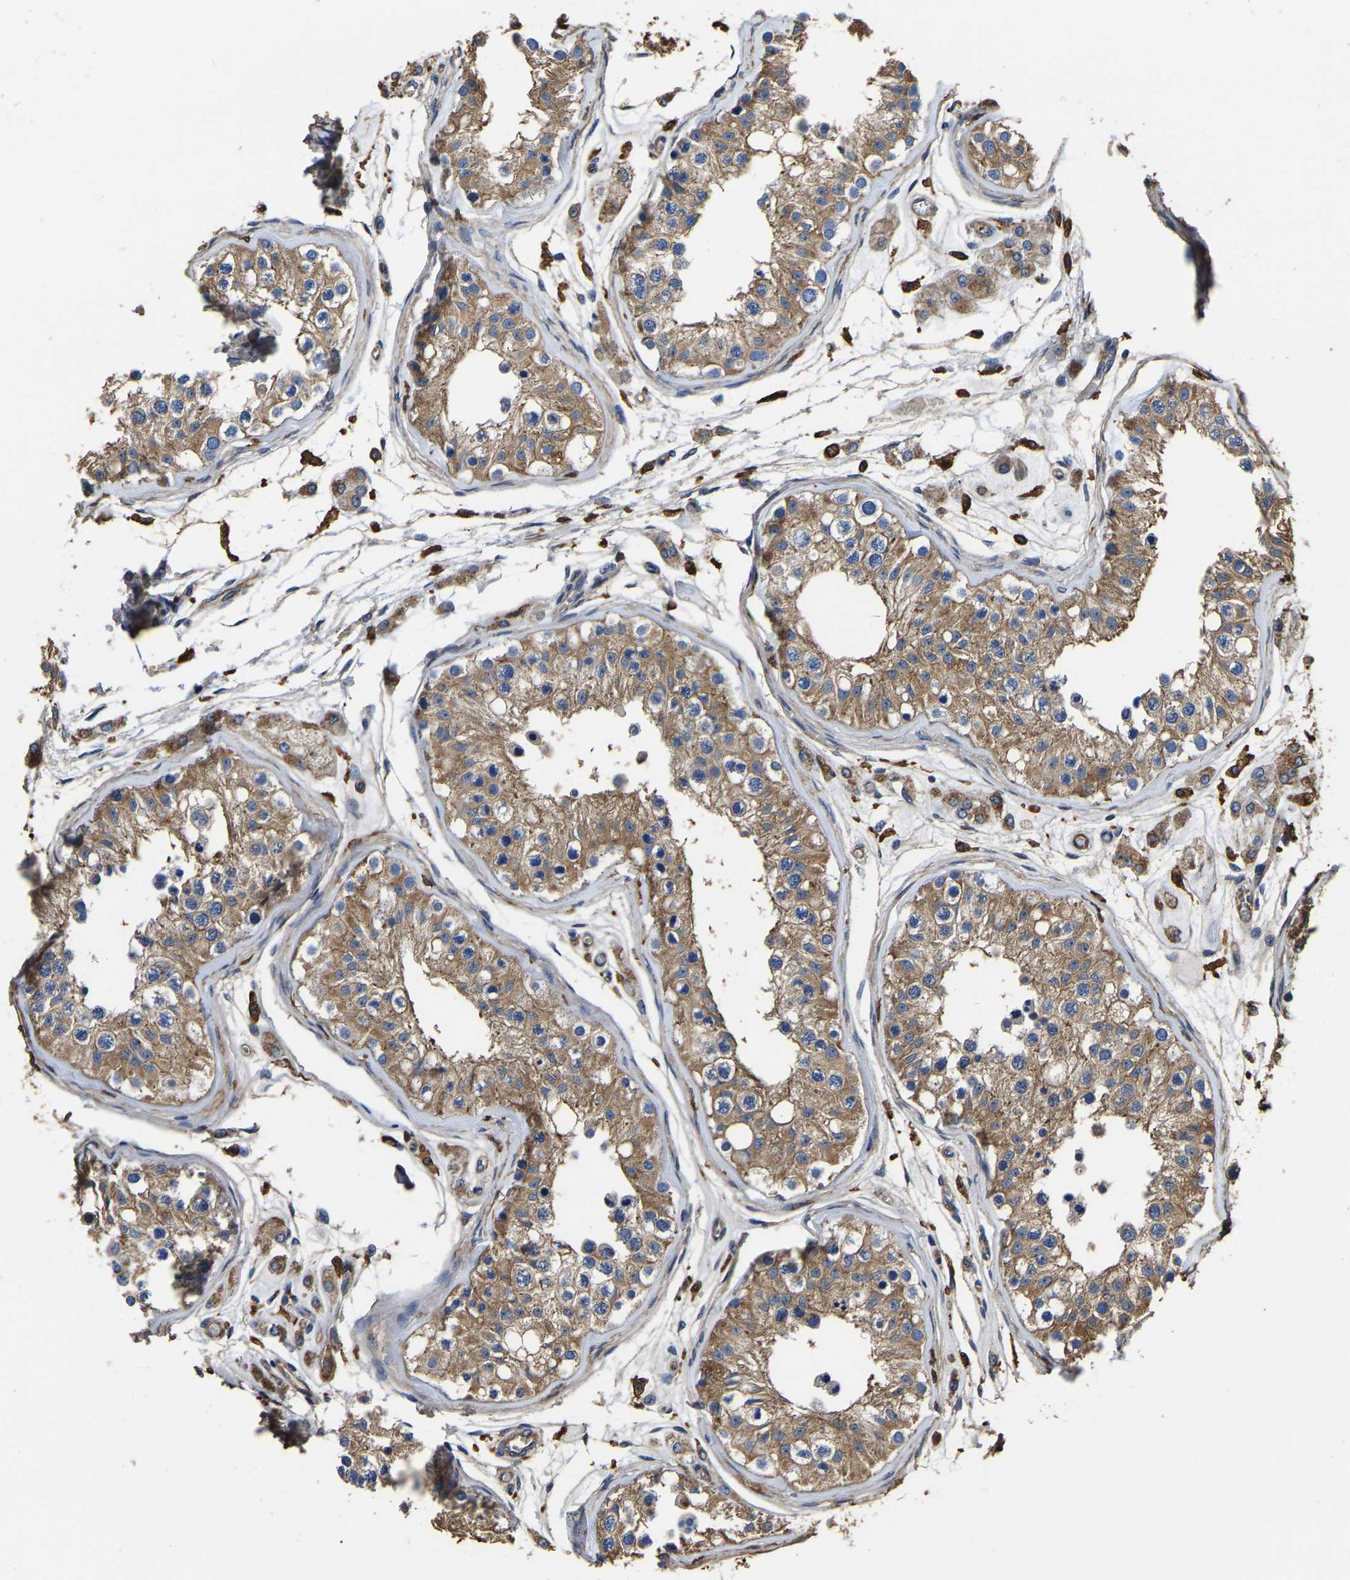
{"staining": {"intensity": "moderate", "quantity": ">75%", "location": "cytoplasmic/membranous"}, "tissue": "testis", "cell_type": "Cells in seminiferous ducts", "image_type": "normal", "snomed": [{"axis": "morphology", "description": "Normal tissue, NOS"}, {"axis": "morphology", "description": "Adenocarcinoma, metastatic, NOS"}, {"axis": "topography", "description": "Testis"}], "caption": "Immunohistochemical staining of normal testis reveals >75% levels of moderate cytoplasmic/membranous protein expression in about >75% of cells in seminiferous ducts.", "gene": "ARMT1", "patient": {"sex": "male", "age": 26}}